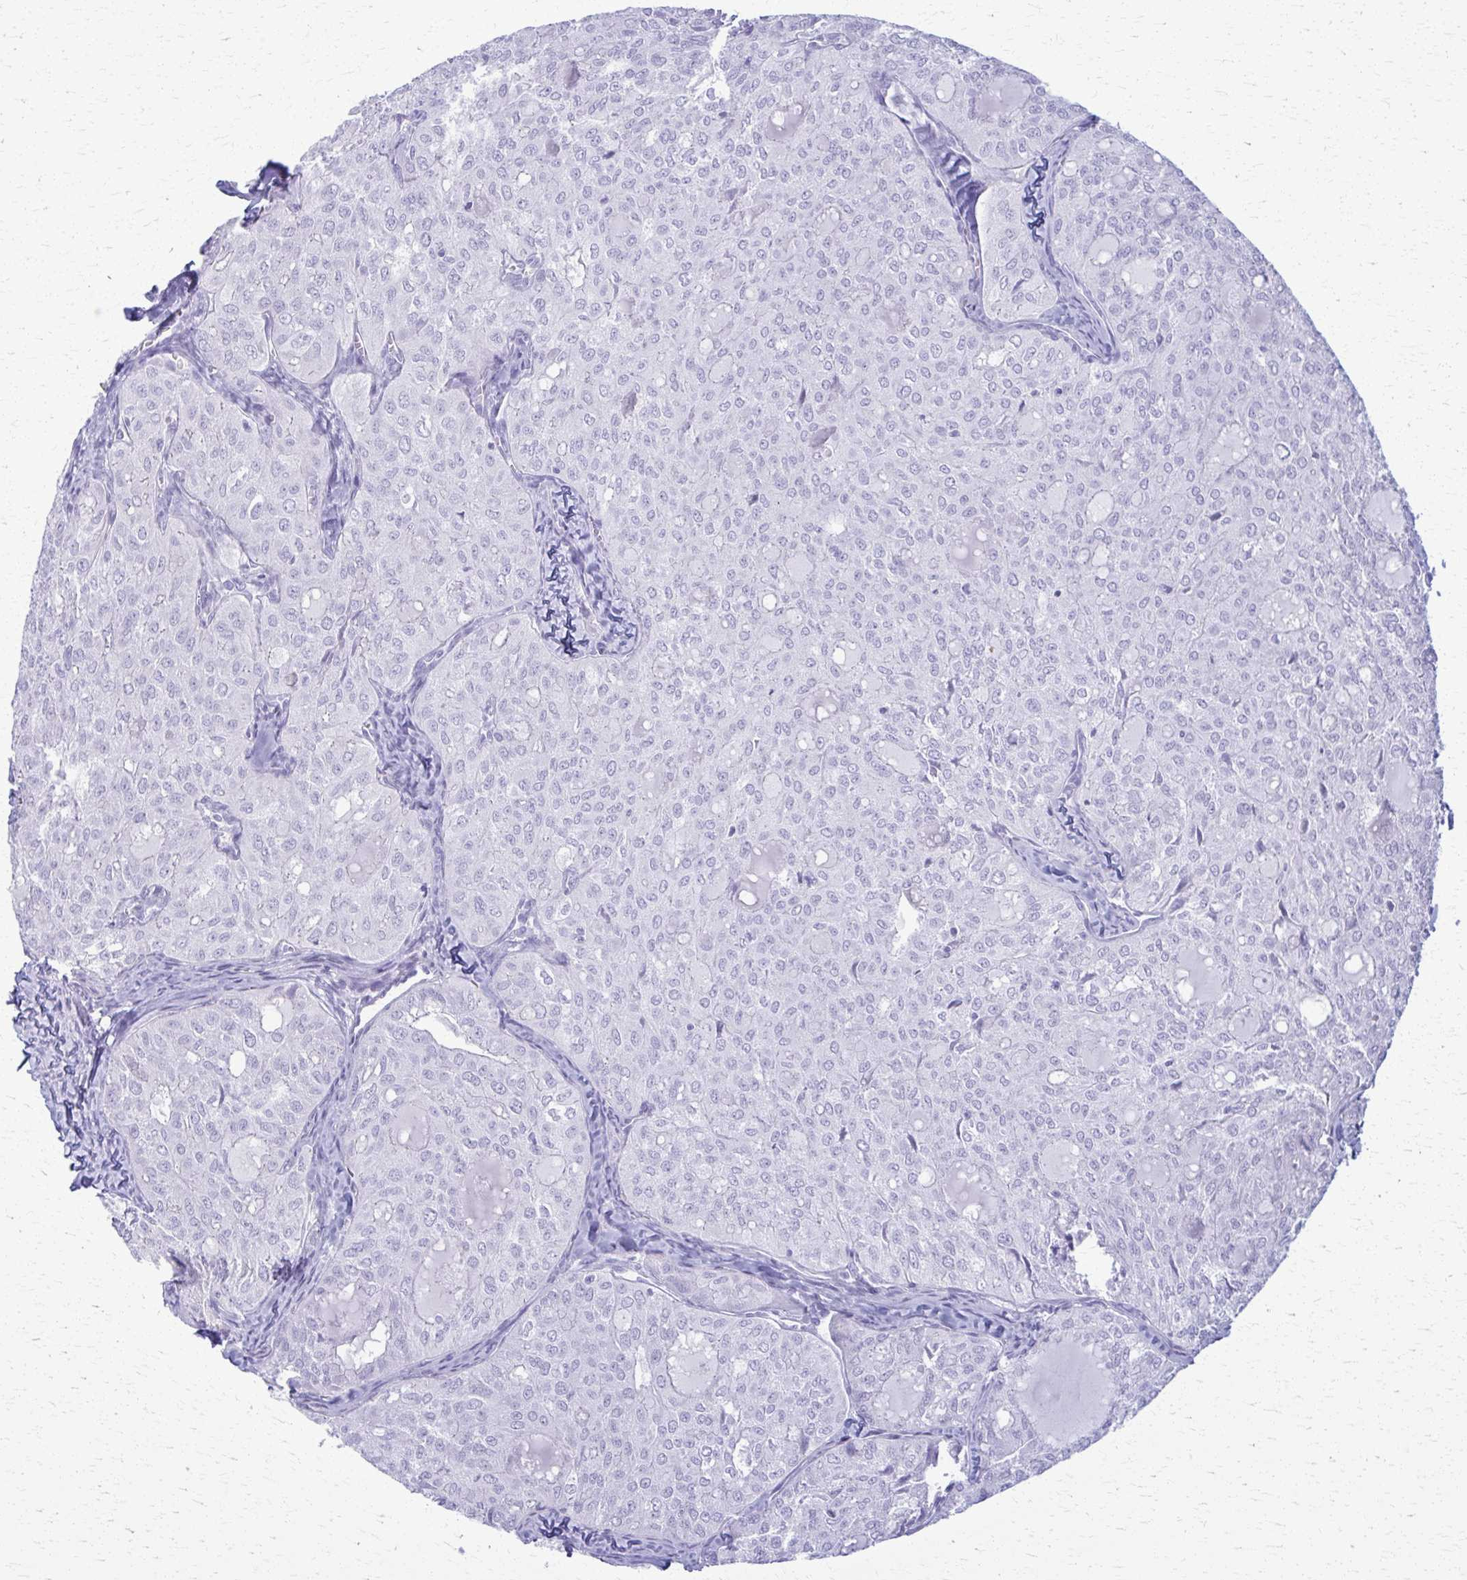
{"staining": {"intensity": "negative", "quantity": "none", "location": "none"}, "tissue": "thyroid cancer", "cell_type": "Tumor cells", "image_type": "cancer", "snomed": [{"axis": "morphology", "description": "Follicular adenoma carcinoma, NOS"}, {"axis": "topography", "description": "Thyroid gland"}], "caption": "Thyroid cancer (follicular adenoma carcinoma) was stained to show a protein in brown. There is no significant positivity in tumor cells.", "gene": "ACSM2B", "patient": {"sex": "male", "age": 75}}